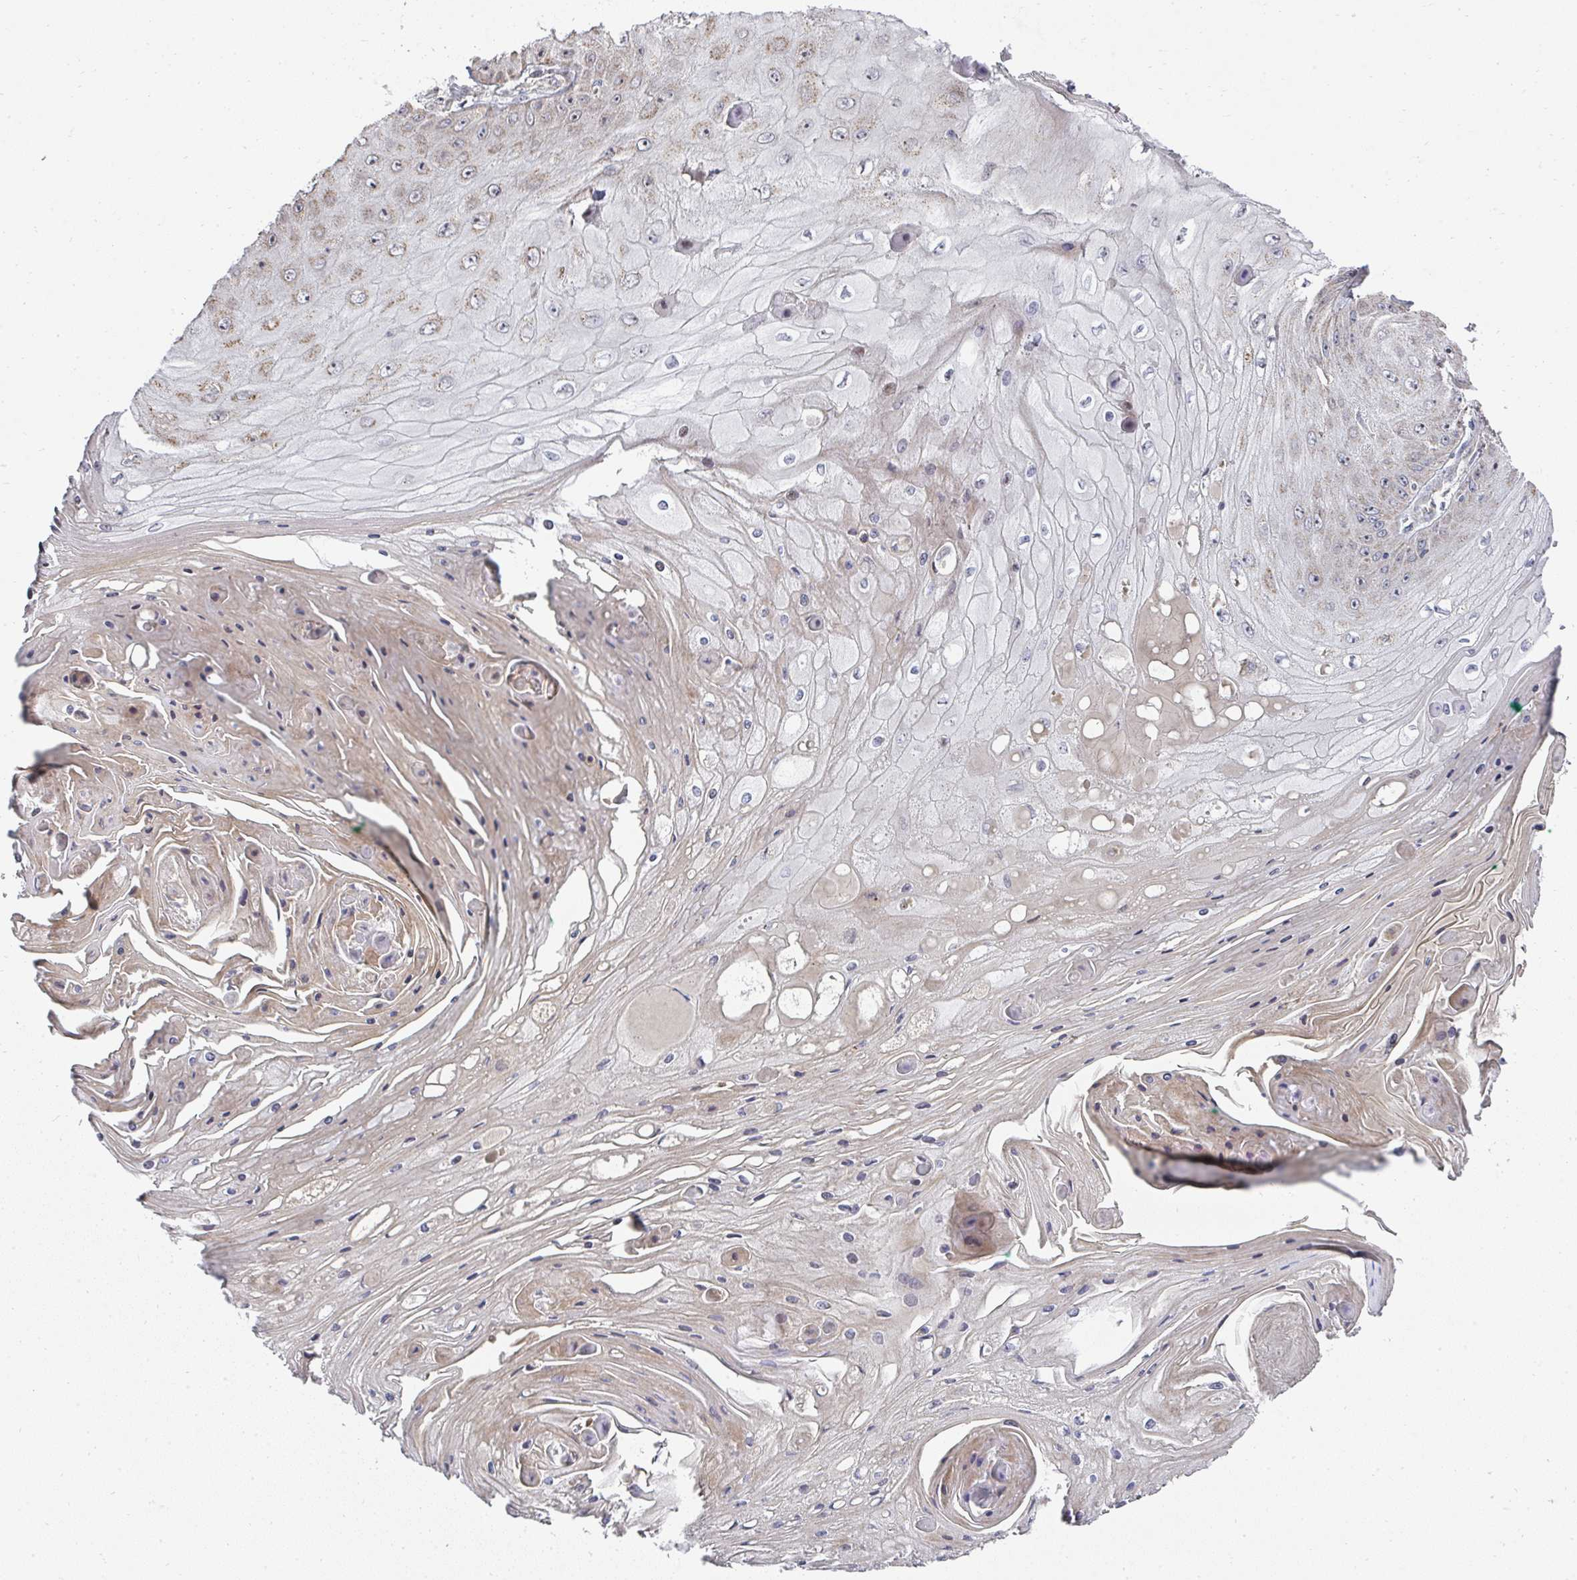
{"staining": {"intensity": "weak", "quantity": "<25%", "location": "cytoplasmic/membranous"}, "tissue": "skin cancer", "cell_type": "Tumor cells", "image_type": "cancer", "snomed": [{"axis": "morphology", "description": "Squamous cell carcinoma, NOS"}, {"axis": "topography", "description": "Skin"}], "caption": "DAB (3,3'-diaminobenzidine) immunohistochemical staining of skin cancer reveals no significant expression in tumor cells. (Immunohistochemistry, brightfield microscopy, high magnification).", "gene": "AGTPBP1", "patient": {"sex": "male", "age": 70}}